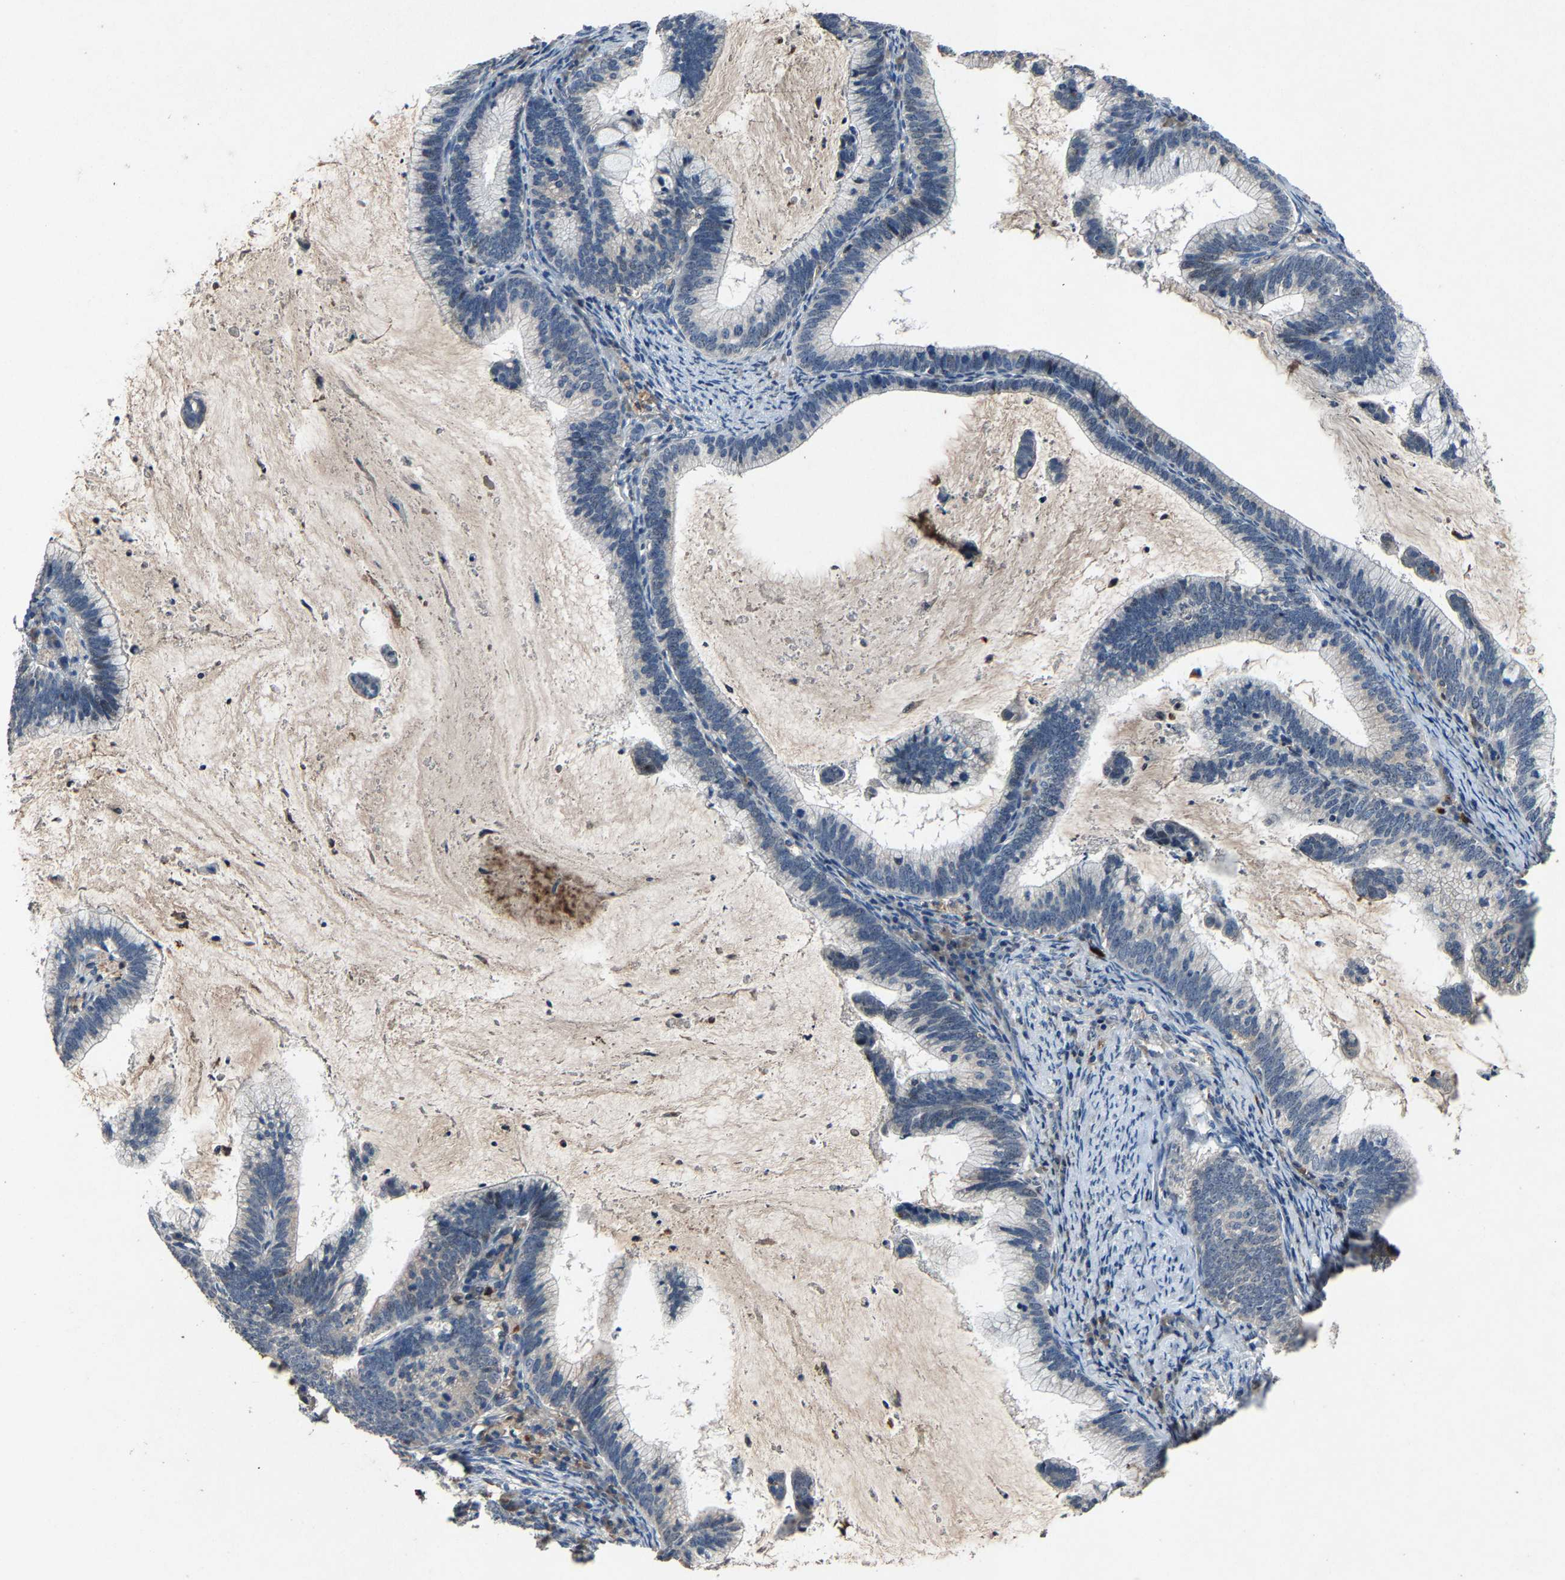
{"staining": {"intensity": "negative", "quantity": "none", "location": "none"}, "tissue": "cervical cancer", "cell_type": "Tumor cells", "image_type": "cancer", "snomed": [{"axis": "morphology", "description": "Adenocarcinoma, NOS"}, {"axis": "topography", "description": "Cervix"}], "caption": "Cervical cancer (adenocarcinoma) stained for a protein using immunohistochemistry displays no expression tumor cells.", "gene": "PCNX2", "patient": {"sex": "female", "age": 36}}